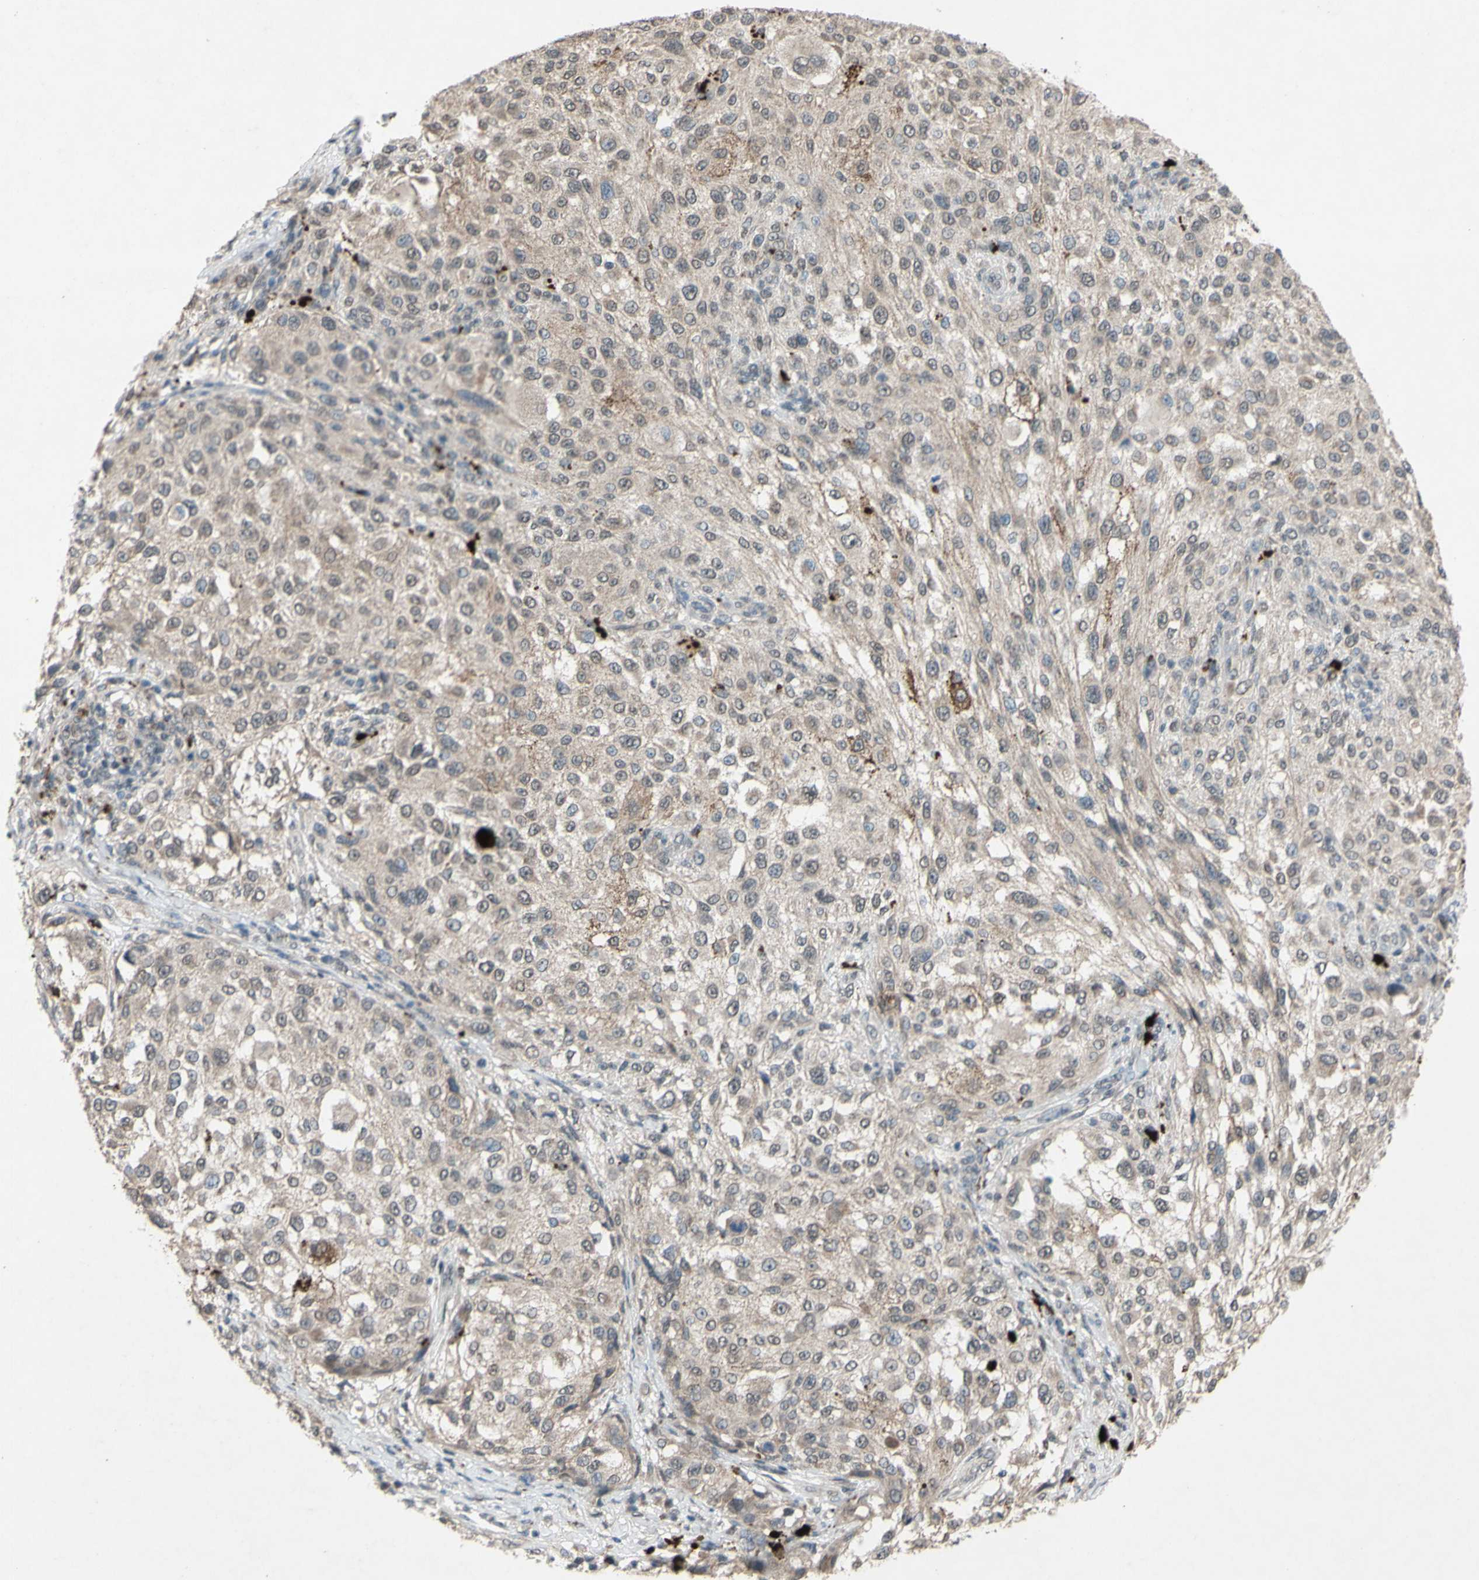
{"staining": {"intensity": "weak", "quantity": ">75%", "location": "cytoplasmic/membranous"}, "tissue": "melanoma", "cell_type": "Tumor cells", "image_type": "cancer", "snomed": [{"axis": "morphology", "description": "Necrosis, NOS"}, {"axis": "morphology", "description": "Malignant melanoma, NOS"}, {"axis": "topography", "description": "Skin"}], "caption": "Tumor cells demonstrate low levels of weak cytoplasmic/membranous expression in approximately >75% of cells in human malignant melanoma.", "gene": "CDCP1", "patient": {"sex": "female", "age": 87}}